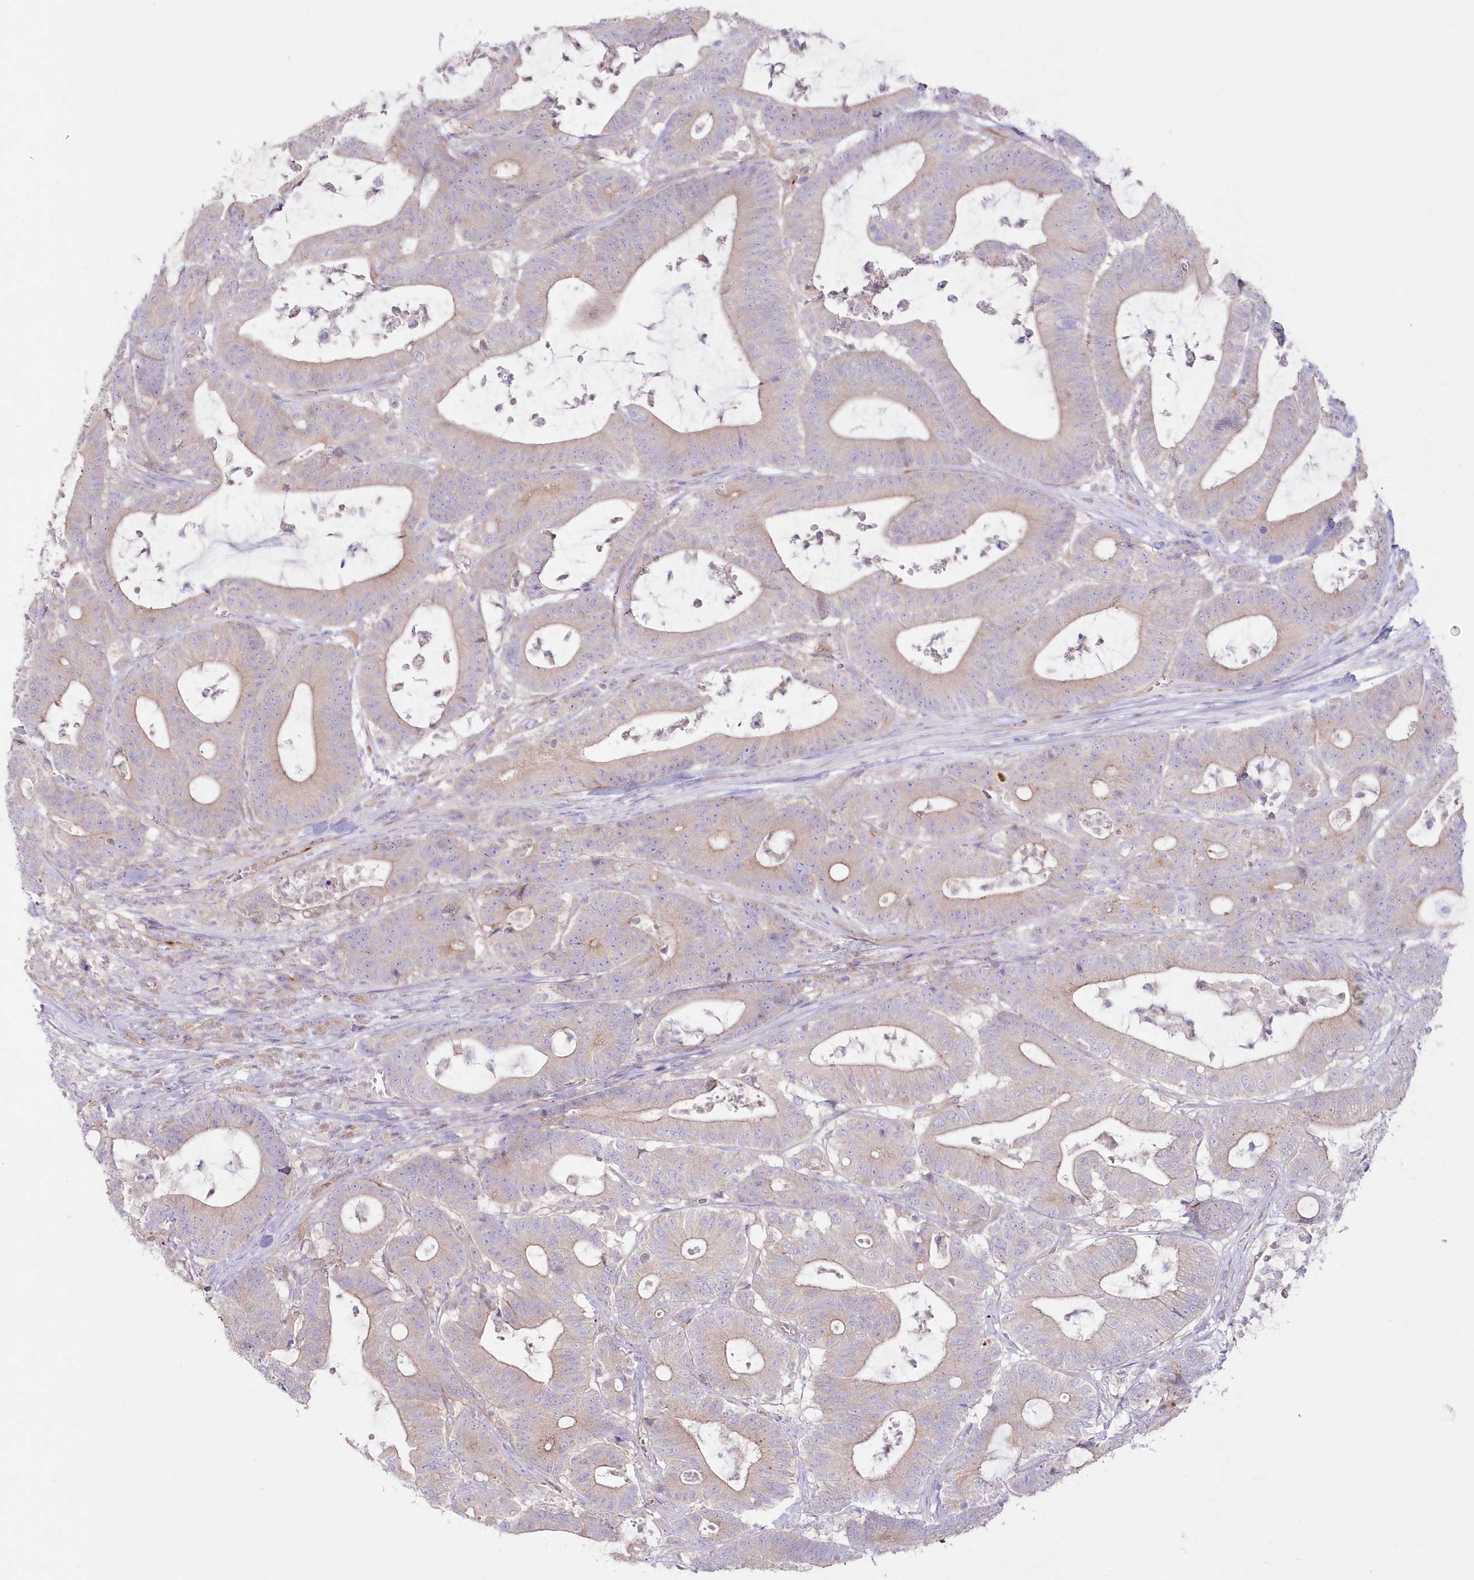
{"staining": {"intensity": "weak", "quantity": "<25%", "location": "cytoplasmic/membranous"}, "tissue": "colorectal cancer", "cell_type": "Tumor cells", "image_type": "cancer", "snomed": [{"axis": "morphology", "description": "Adenocarcinoma, NOS"}, {"axis": "topography", "description": "Colon"}], "caption": "An immunohistochemistry (IHC) micrograph of adenocarcinoma (colorectal) is shown. There is no staining in tumor cells of adenocarcinoma (colorectal).", "gene": "ZNF843", "patient": {"sex": "female", "age": 84}}